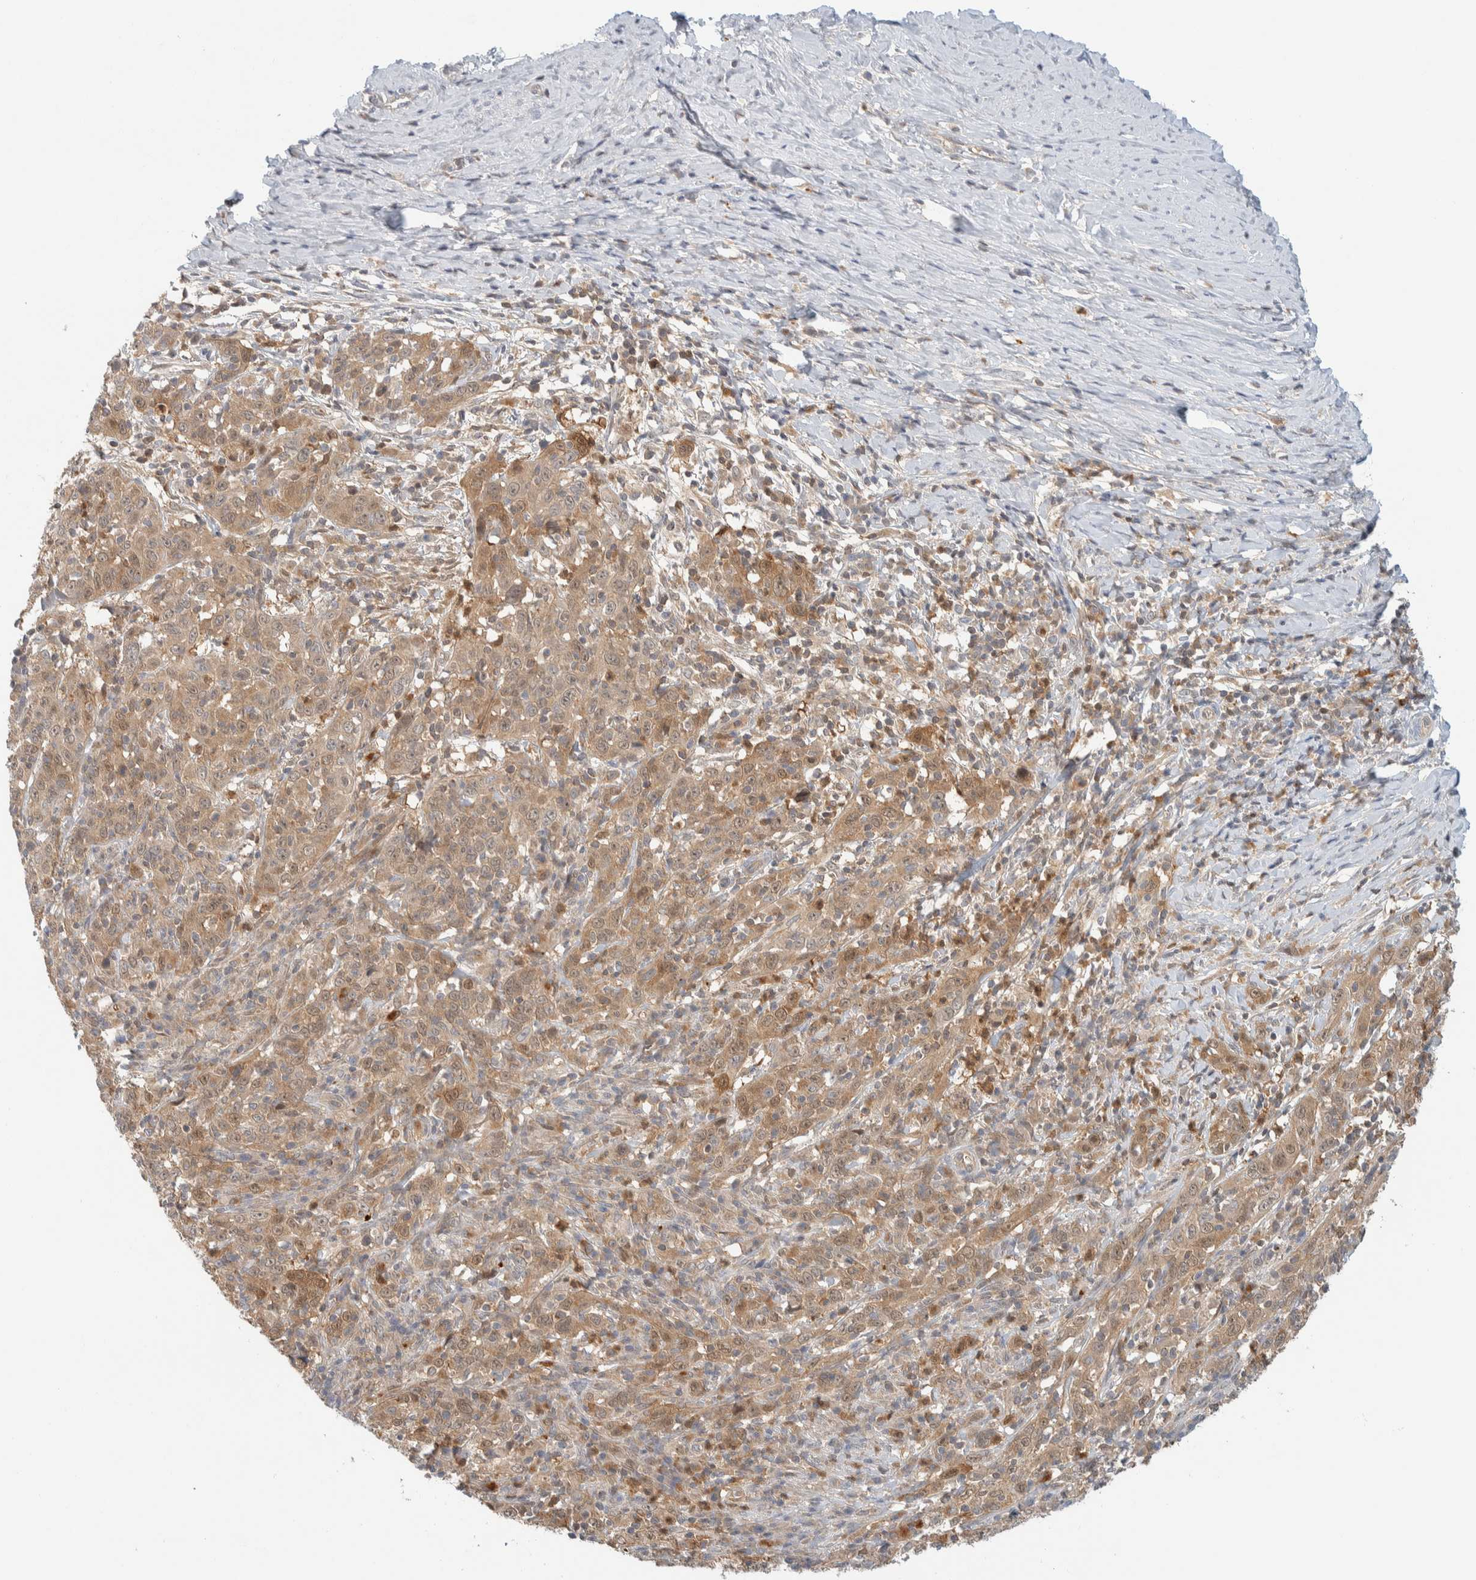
{"staining": {"intensity": "moderate", "quantity": ">75%", "location": "cytoplasmic/membranous"}, "tissue": "cervical cancer", "cell_type": "Tumor cells", "image_type": "cancer", "snomed": [{"axis": "morphology", "description": "Squamous cell carcinoma, NOS"}, {"axis": "topography", "description": "Cervix"}], "caption": "Immunohistochemistry of cervical cancer exhibits medium levels of moderate cytoplasmic/membranous staining in approximately >75% of tumor cells. Using DAB (3,3'-diaminobenzidine) (brown) and hematoxylin (blue) stains, captured at high magnification using brightfield microscopy.", "gene": "GCLM", "patient": {"sex": "female", "age": 46}}